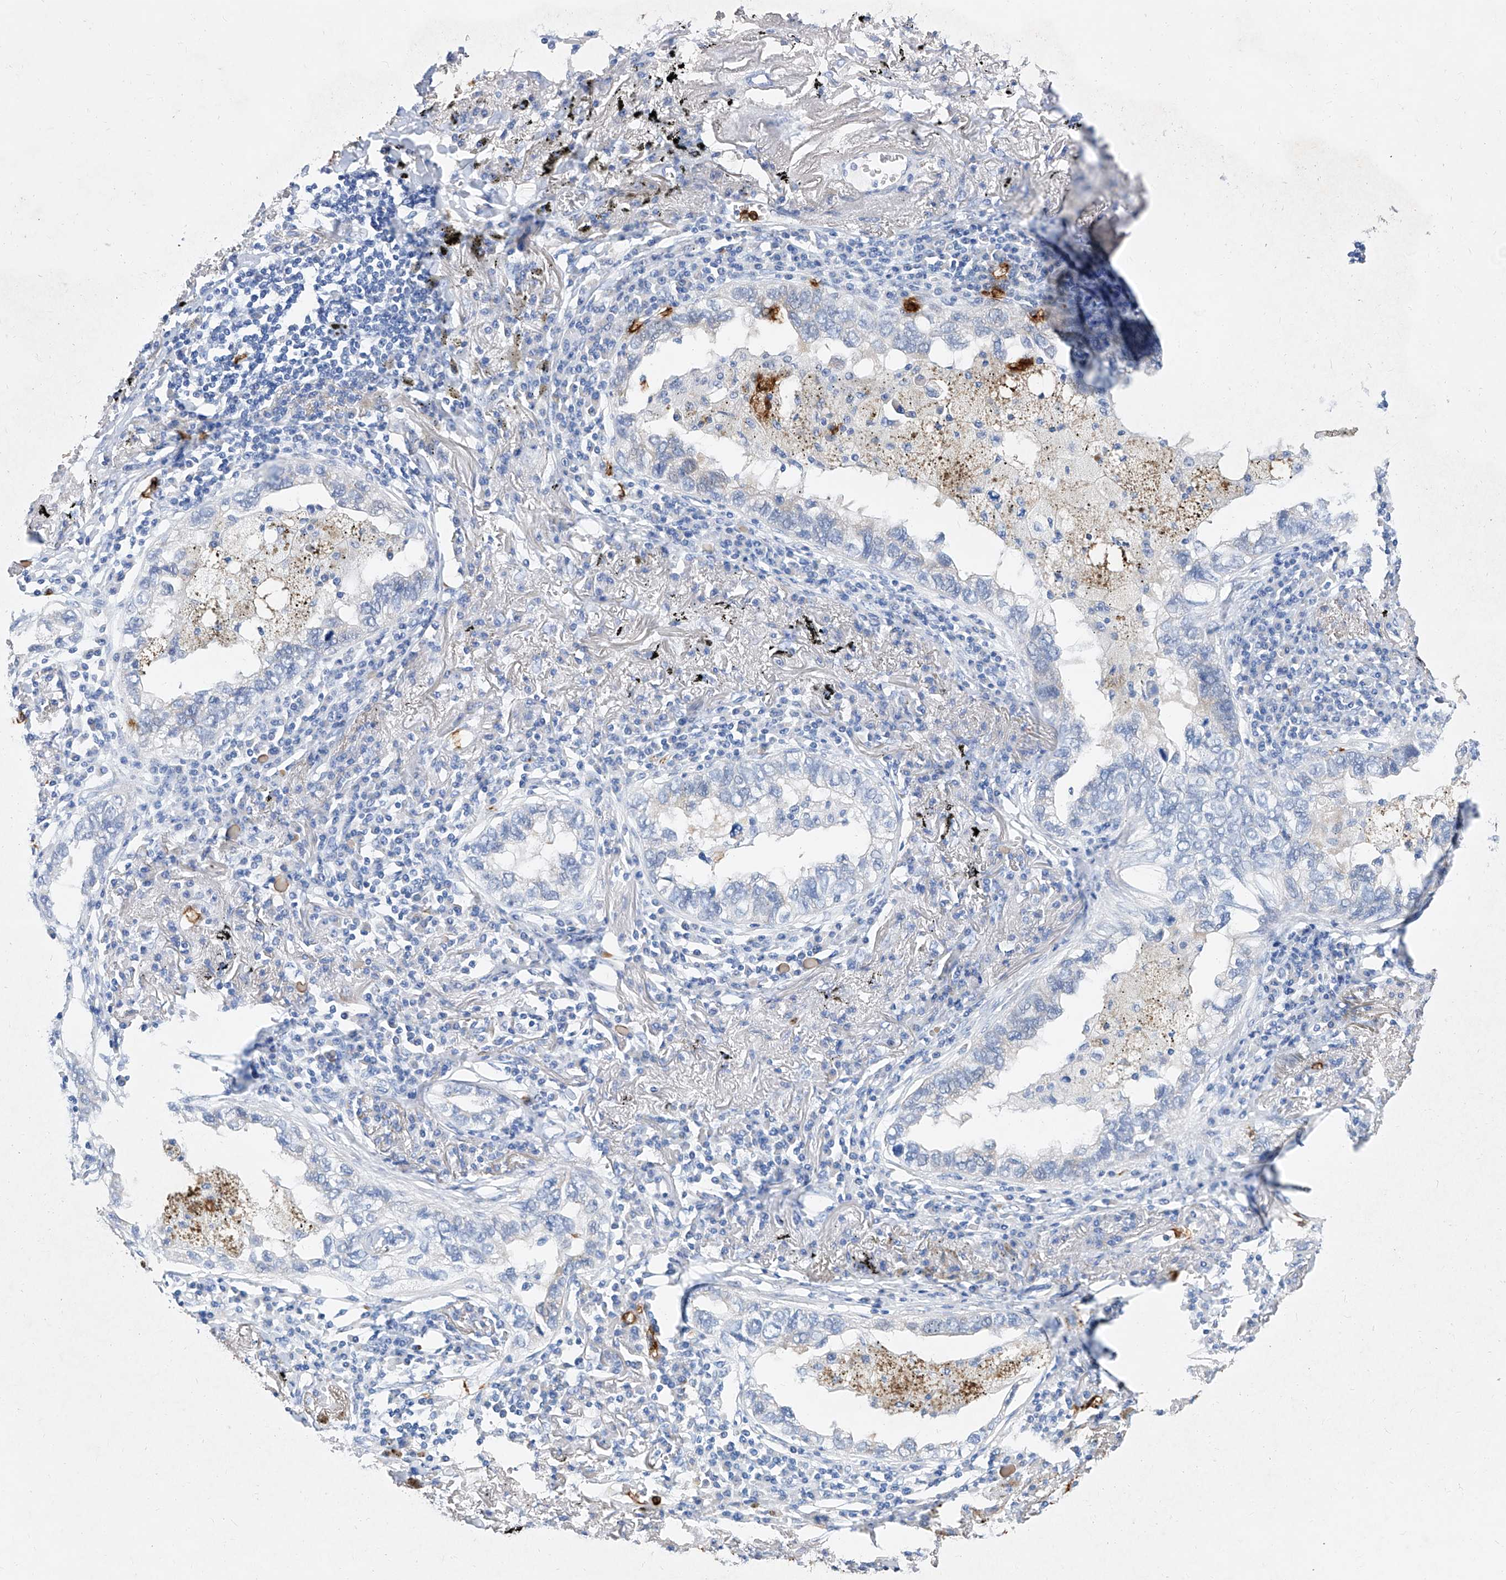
{"staining": {"intensity": "negative", "quantity": "none", "location": "none"}, "tissue": "lung cancer", "cell_type": "Tumor cells", "image_type": "cancer", "snomed": [{"axis": "morphology", "description": "Adenocarcinoma, NOS"}, {"axis": "topography", "description": "Lung"}], "caption": "A high-resolution micrograph shows immunohistochemistry staining of lung adenocarcinoma, which demonstrates no significant positivity in tumor cells.", "gene": "SLC25A29", "patient": {"sex": "male", "age": 65}}